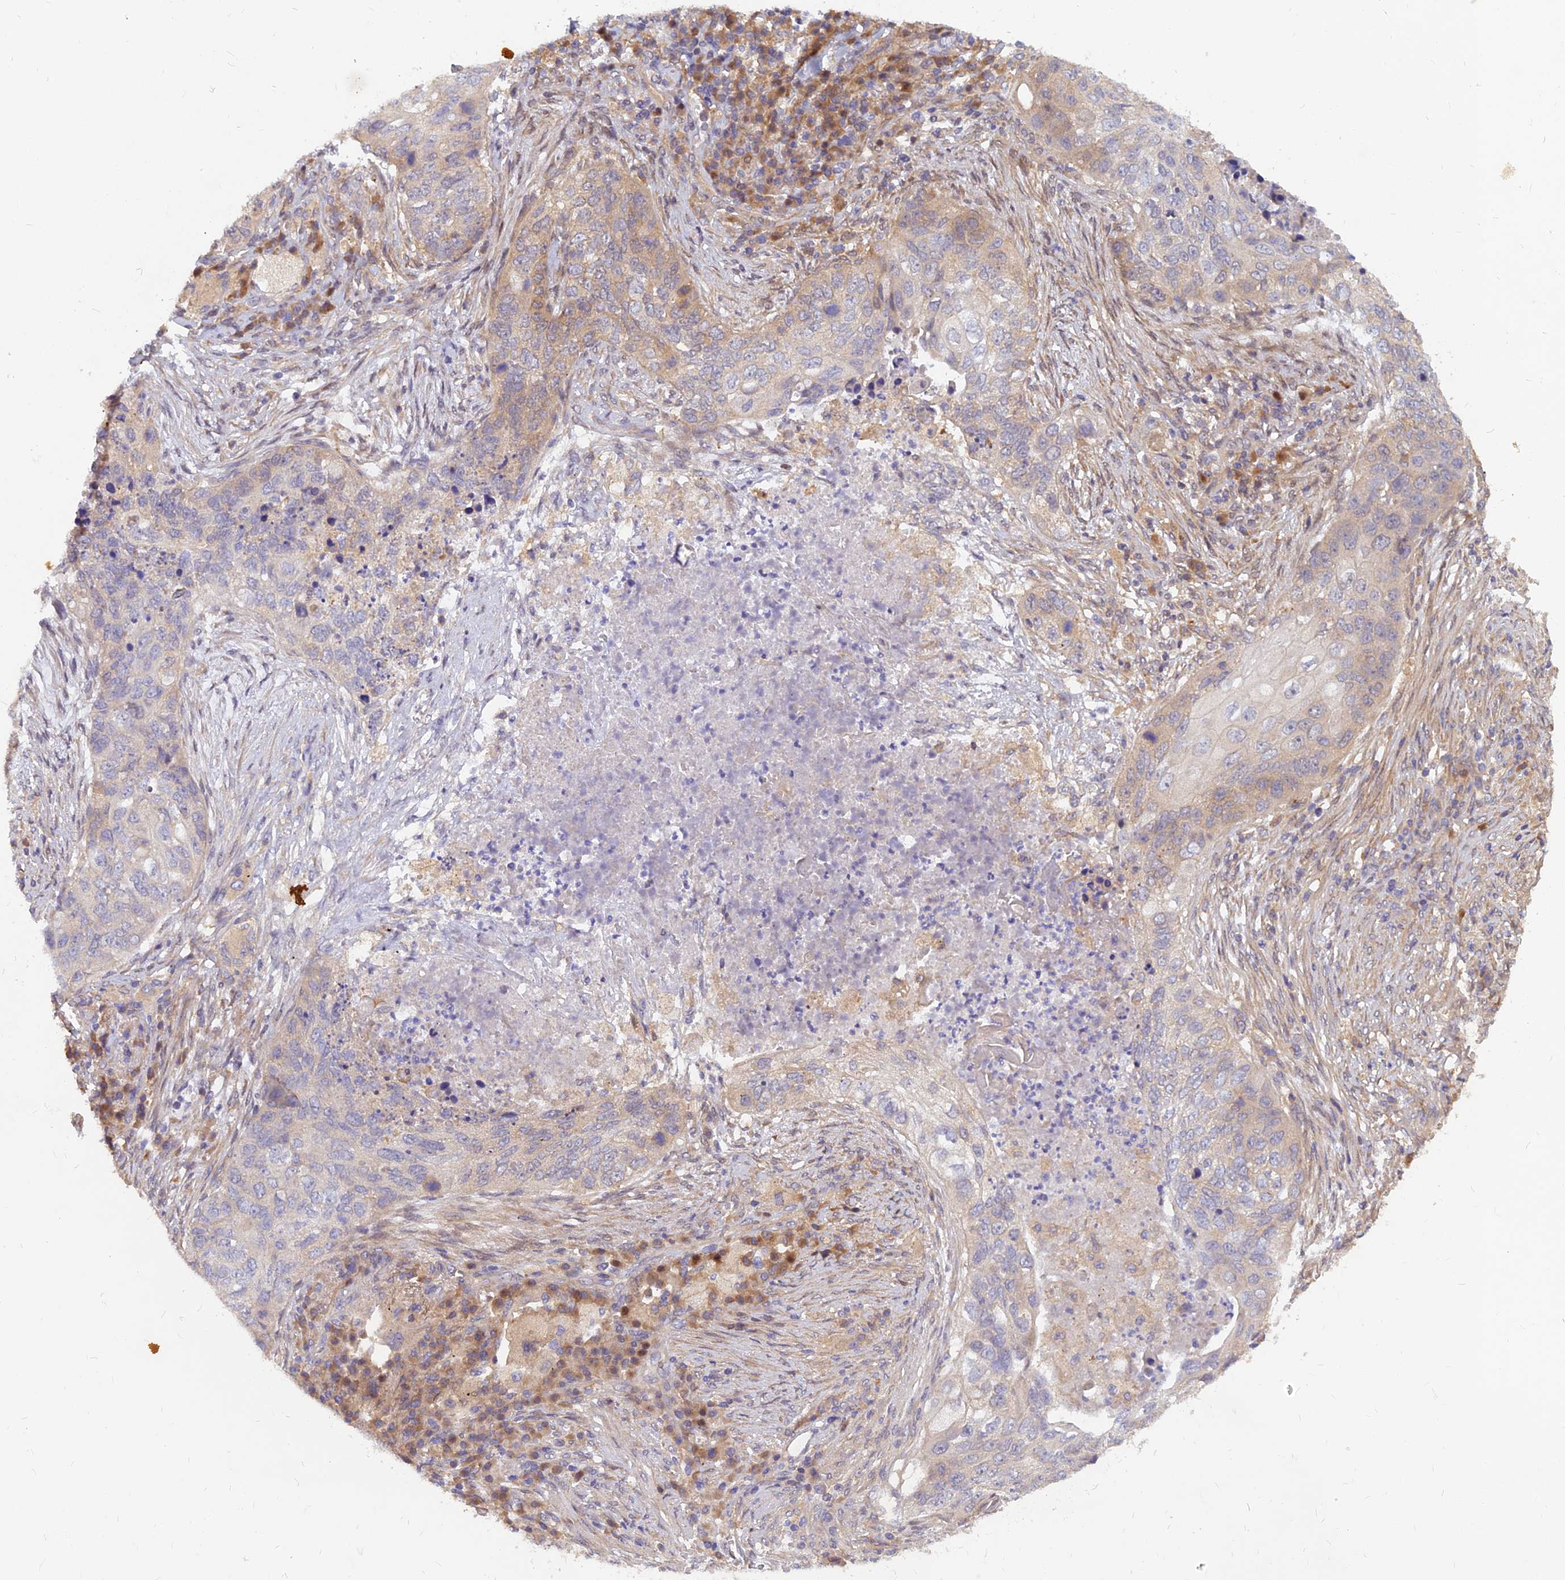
{"staining": {"intensity": "weak", "quantity": "<25%", "location": "cytoplasmic/membranous"}, "tissue": "lung cancer", "cell_type": "Tumor cells", "image_type": "cancer", "snomed": [{"axis": "morphology", "description": "Squamous cell carcinoma, NOS"}, {"axis": "topography", "description": "Lung"}], "caption": "A high-resolution photomicrograph shows immunohistochemistry staining of lung cancer (squamous cell carcinoma), which exhibits no significant staining in tumor cells. Nuclei are stained in blue.", "gene": "ARL2BP", "patient": {"sex": "female", "age": 63}}